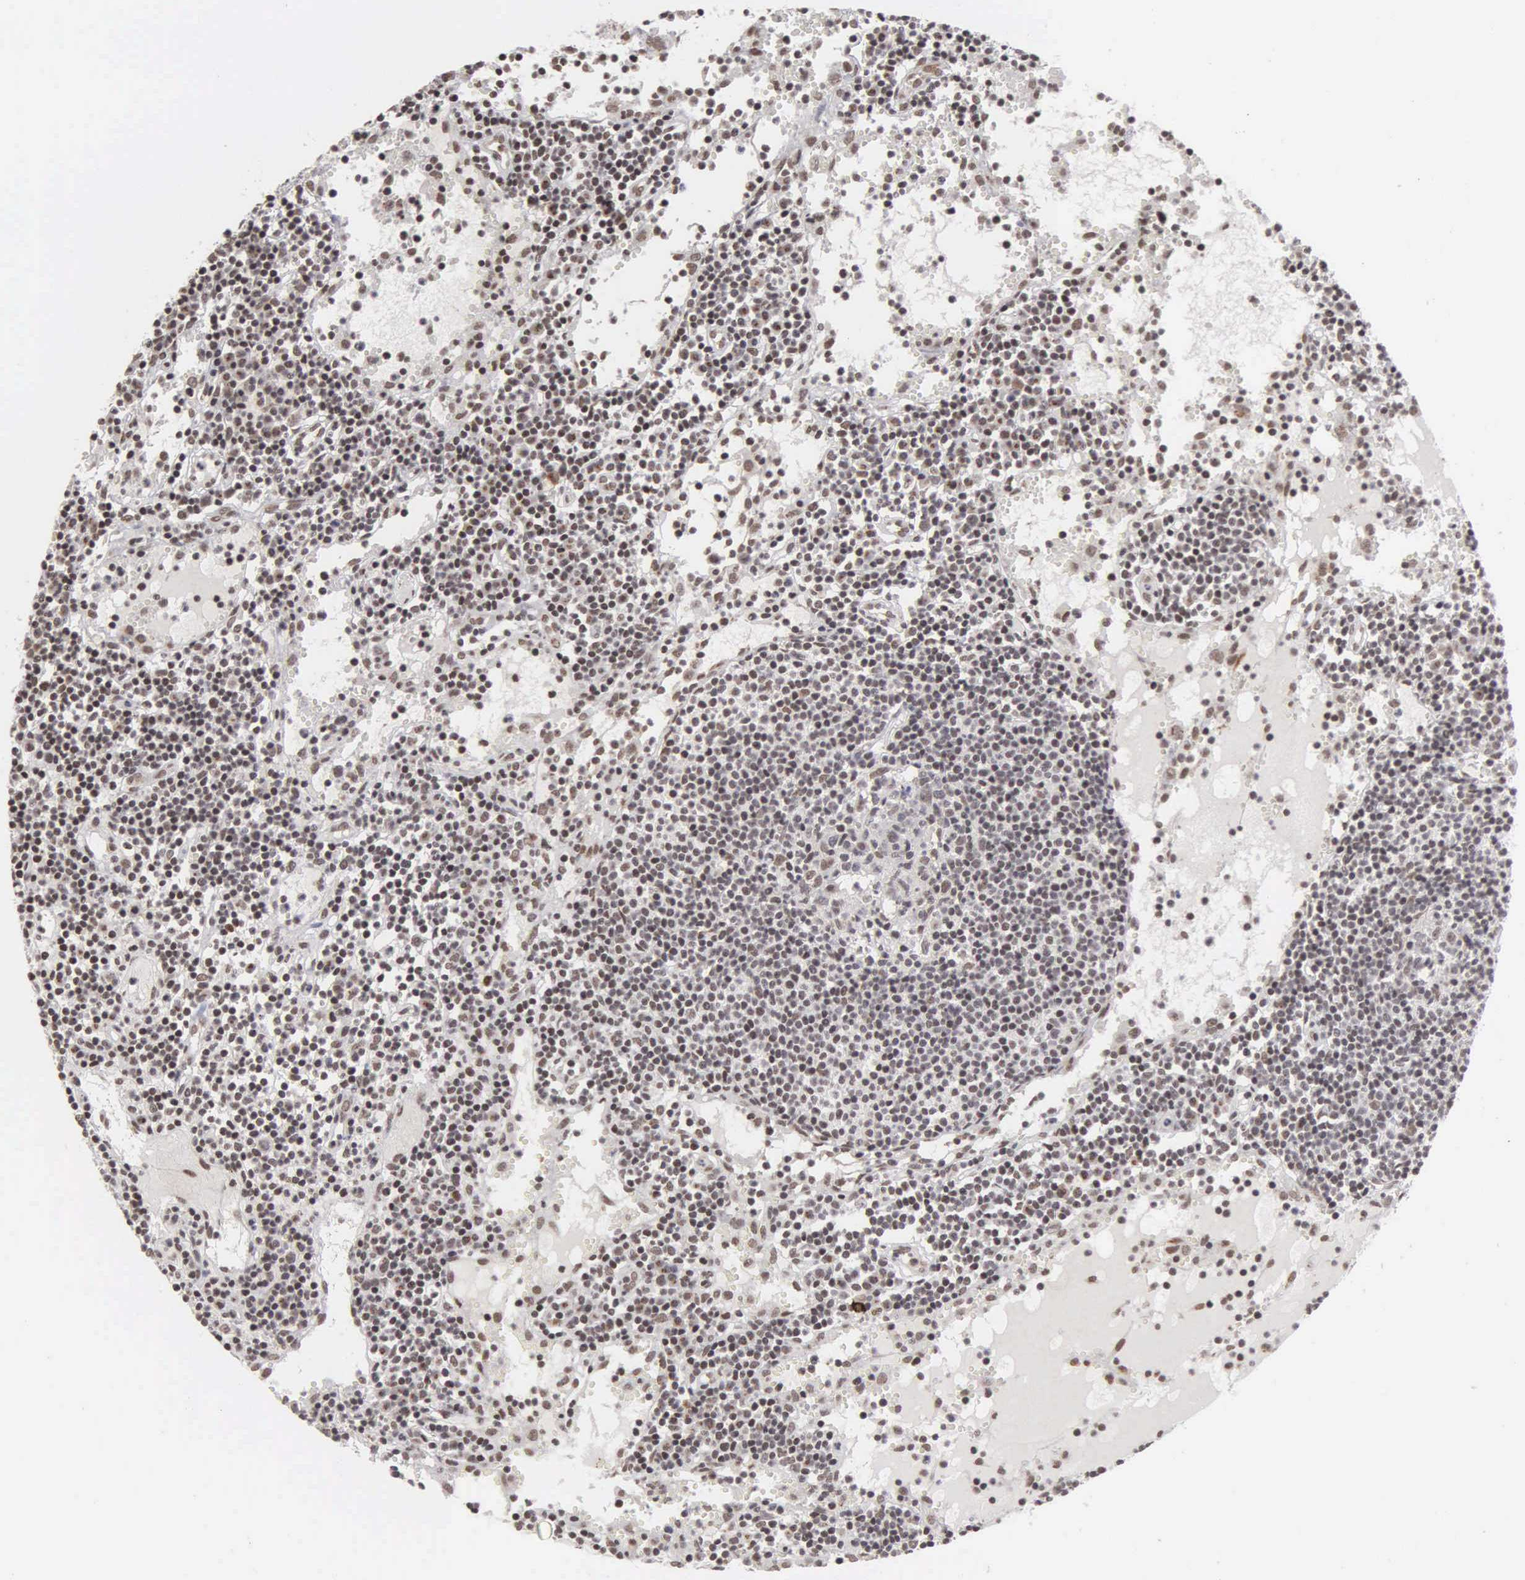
{"staining": {"intensity": "weak", "quantity": "25%-75%", "location": "nuclear"}, "tissue": "lymph node", "cell_type": "Germinal center cells", "image_type": "normal", "snomed": [{"axis": "morphology", "description": "Normal tissue, NOS"}, {"axis": "topography", "description": "Lymph node"}], "caption": "Immunohistochemistry histopathology image of benign lymph node: human lymph node stained using immunohistochemistry (IHC) shows low levels of weak protein expression localized specifically in the nuclear of germinal center cells, appearing as a nuclear brown color.", "gene": "GTF2A1", "patient": {"sex": "female", "age": 55}}